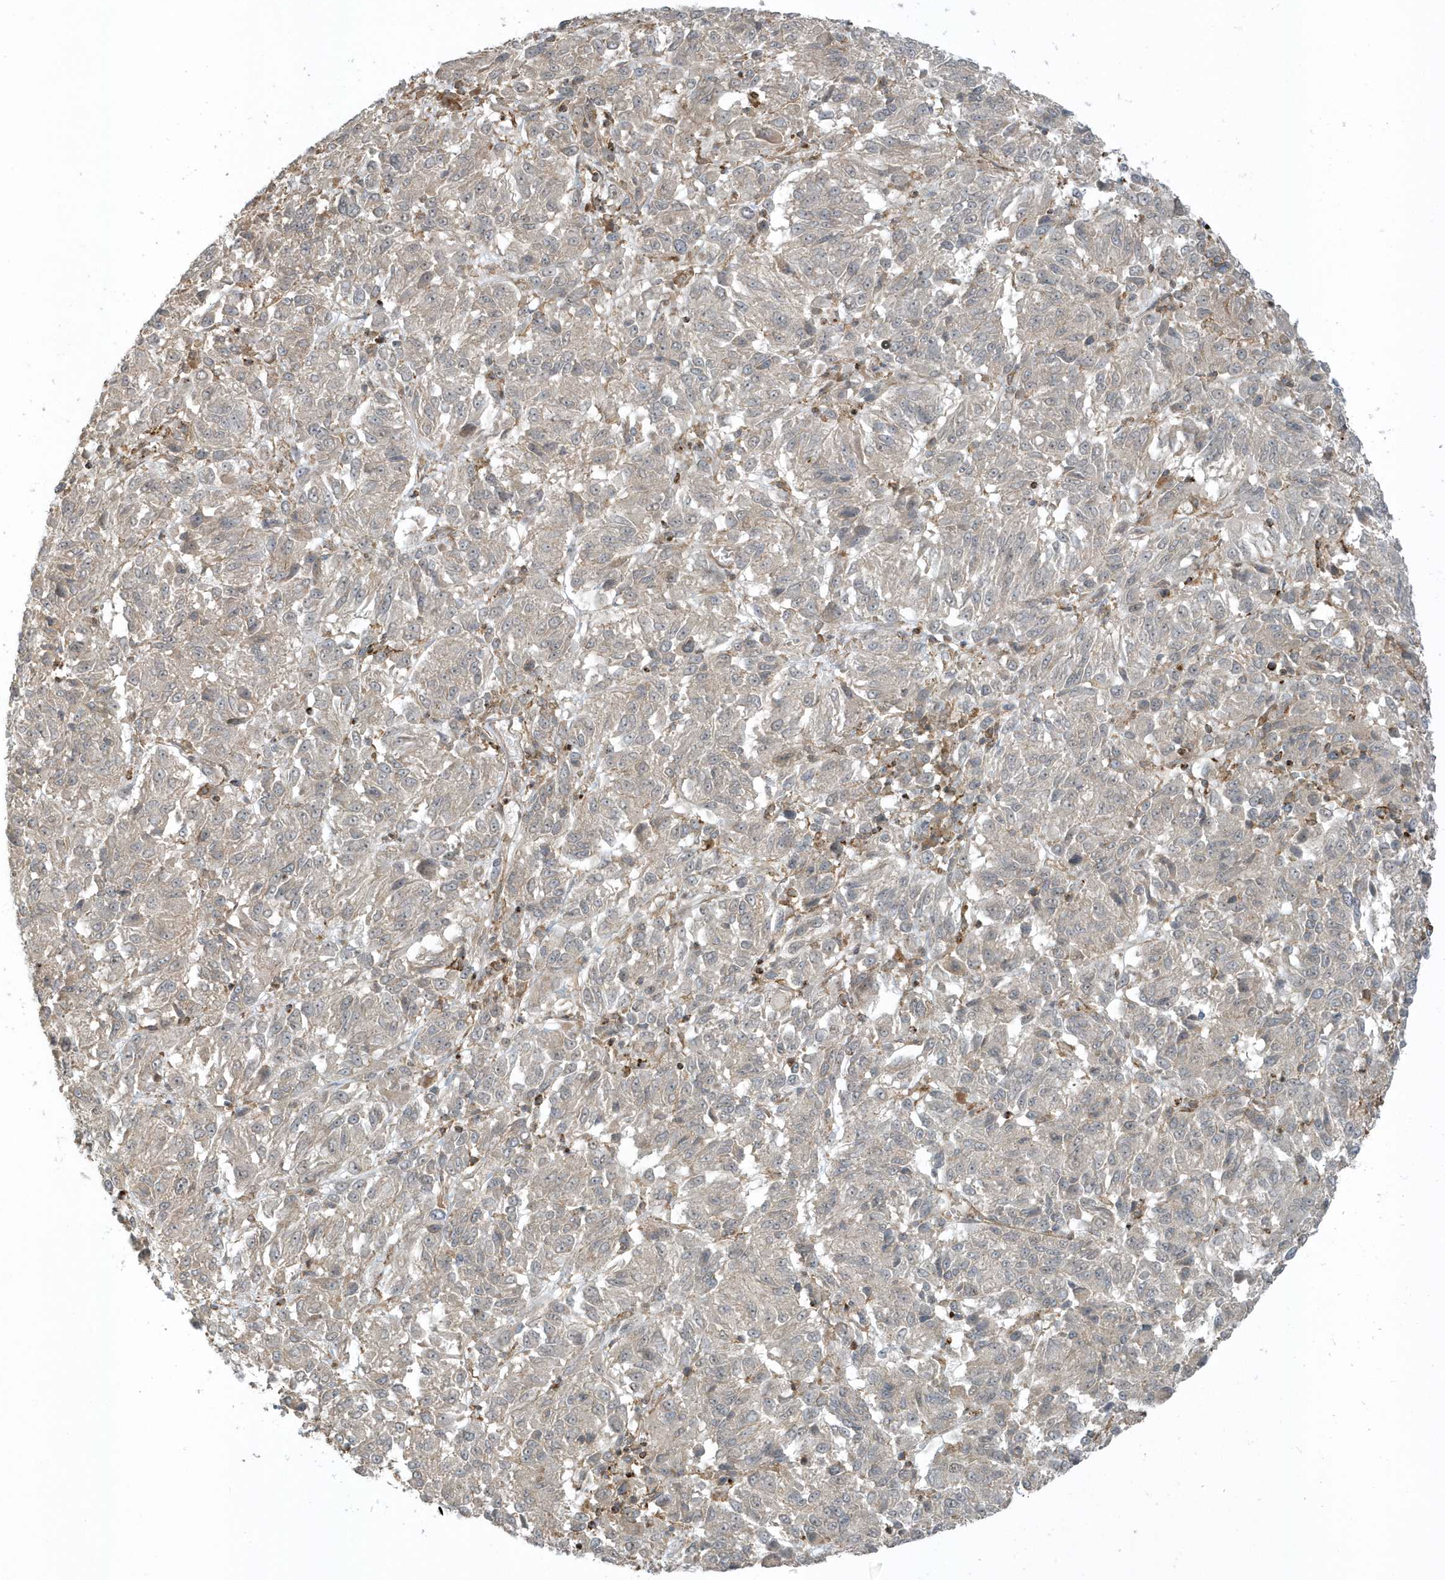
{"staining": {"intensity": "negative", "quantity": "none", "location": "none"}, "tissue": "melanoma", "cell_type": "Tumor cells", "image_type": "cancer", "snomed": [{"axis": "morphology", "description": "Malignant melanoma, Metastatic site"}, {"axis": "topography", "description": "Lung"}], "caption": "Human malignant melanoma (metastatic site) stained for a protein using immunohistochemistry (IHC) displays no staining in tumor cells.", "gene": "ZBTB8A", "patient": {"sex": "male", "age": 64}}